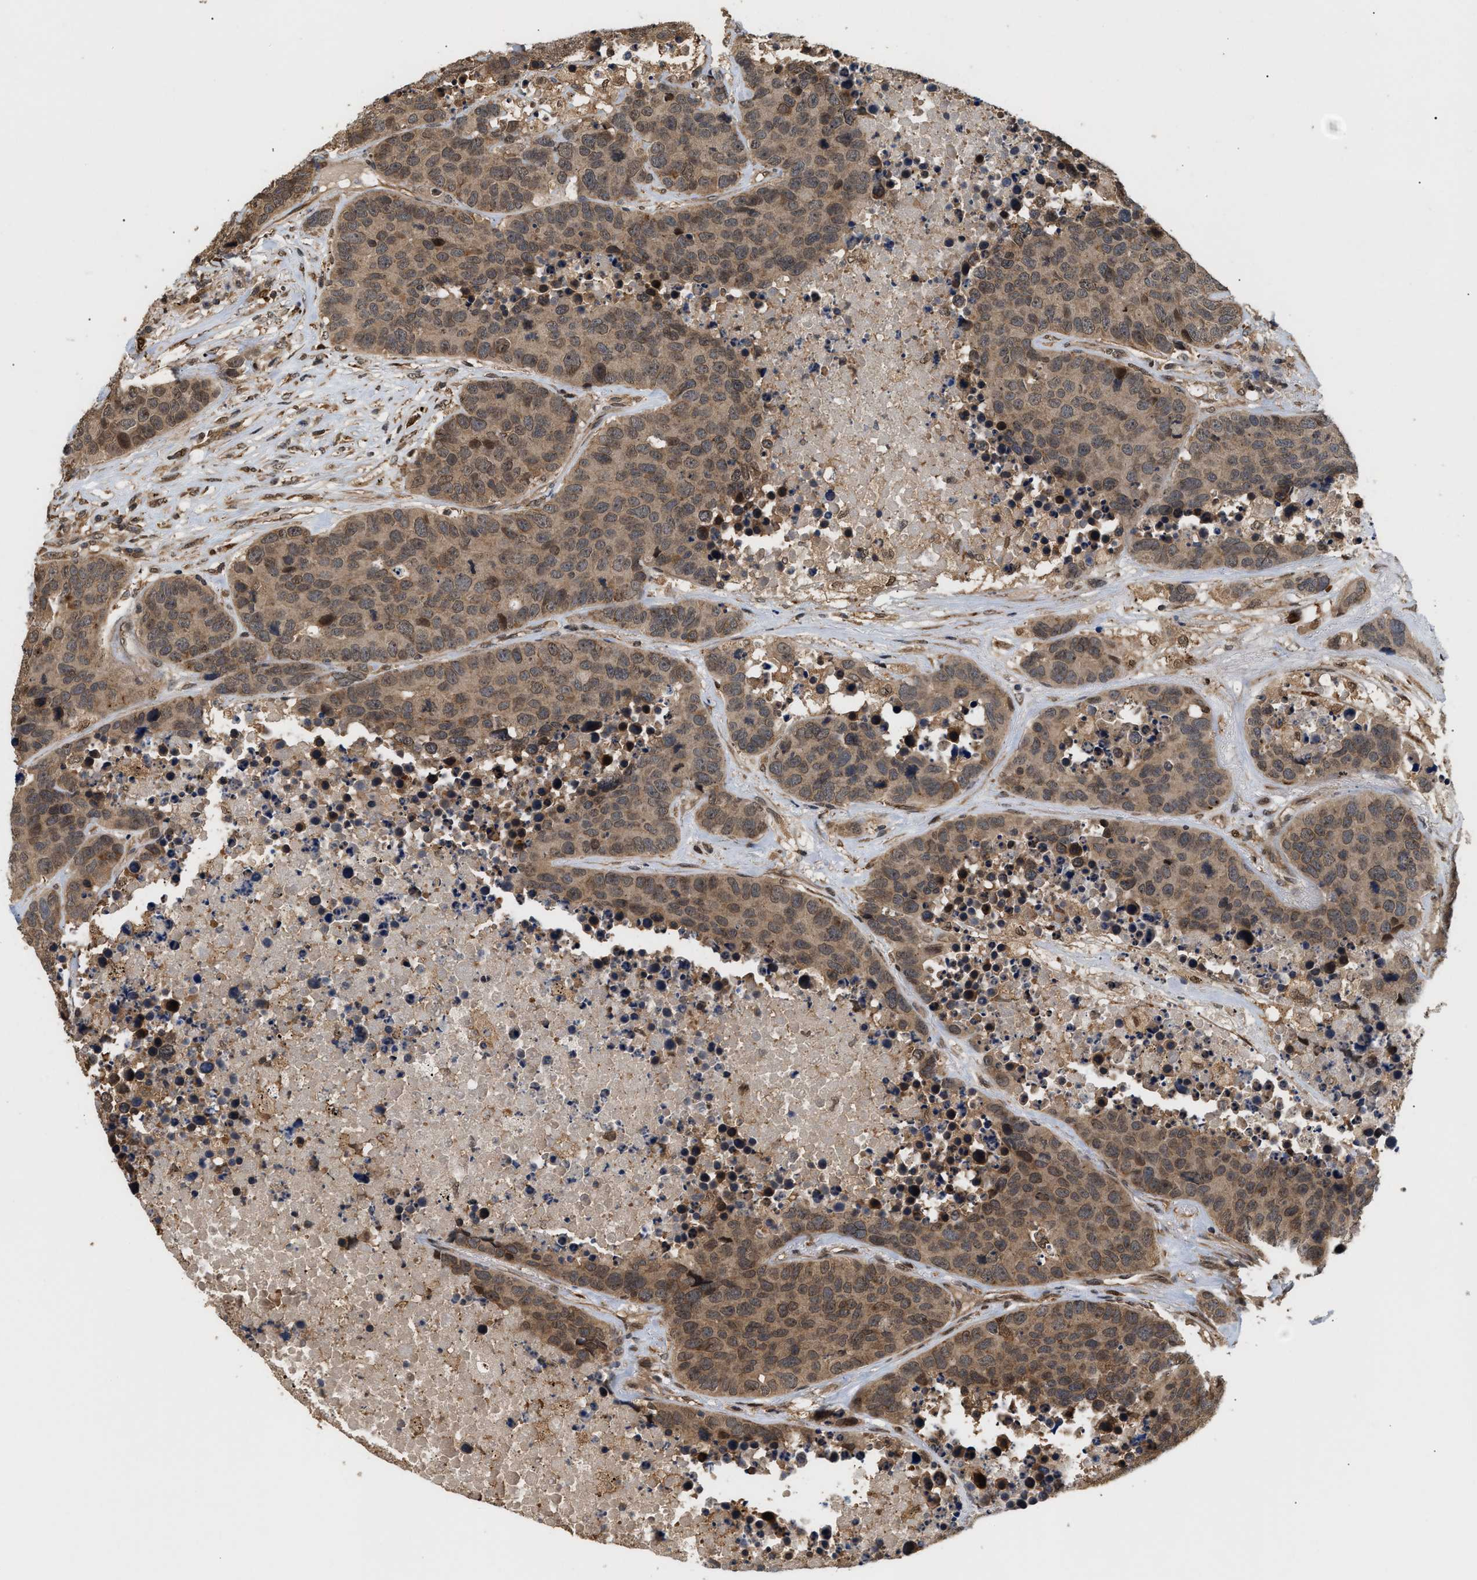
{"staining": {"intensity": "moderate", "quantity": ">75%", "location": "cytoplasmic/membranous,nuclear"}, "tissue": "carcinoid", "cell_type": "Tumor cells", "image_type": "cancer", "snomed": [{"axis": "morphology", "description": "Carcinoid, malignant, NOS"}, {"axis": "topography", "description": "Lung"}], "caption": "Carcinoid was stained to show a protein in brown. There is medium levels of moderate cytoplasmic/membranous and nuclear expression in about >75% of tumor cells. (DAB (3,3'-diaminobenzidine) = brown stain, brightfield microscopy at high magnification).", "gene": "ABHD5", "patient": {"sex": "male", "age": 60}}